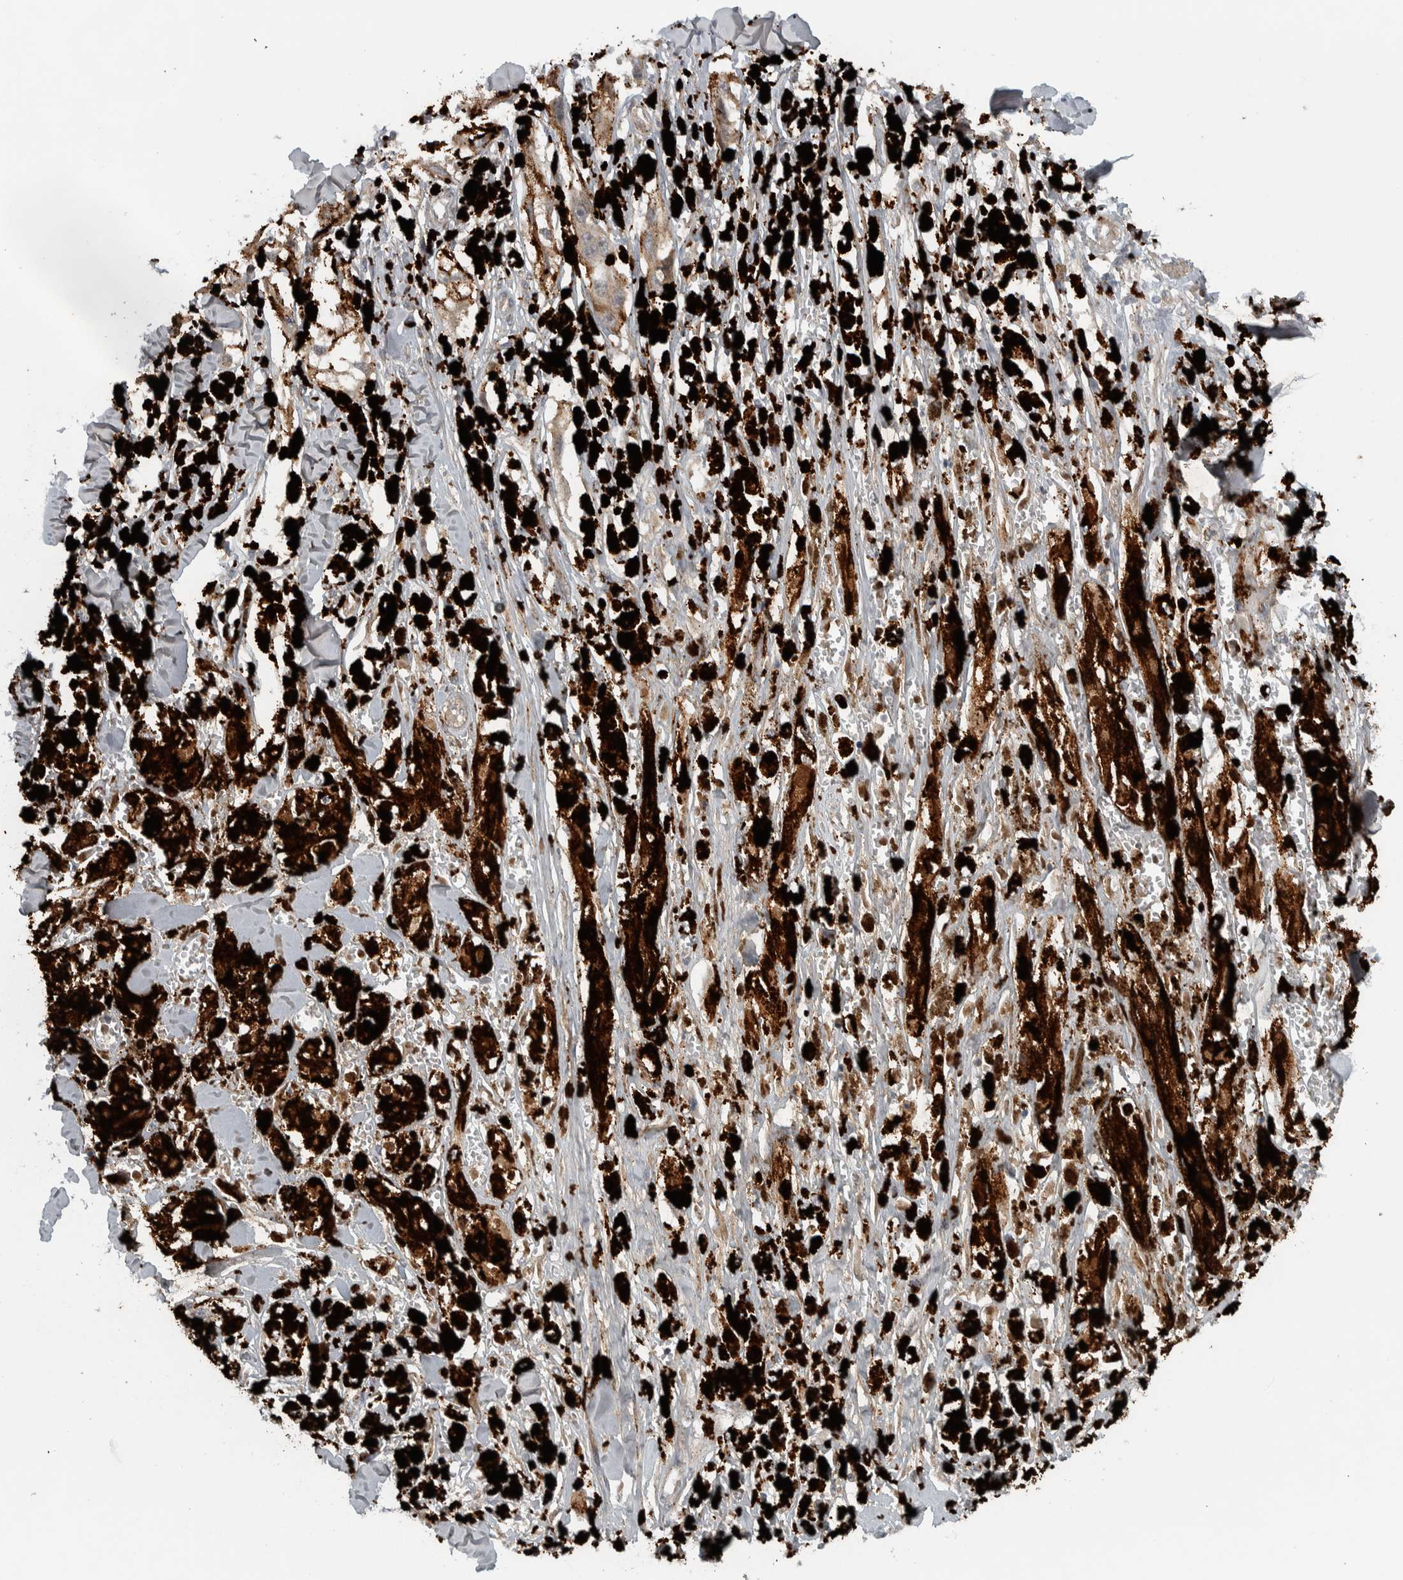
{"staining": {"intensity": "weak", "quantity": ">75%", "location": "cytoplasmic/membranous"}, "tissue": "melanoma", "cell_type": "Tumor cells", "image_type": "cancer", "snomed": [{"axis": "morphology", "description": "Malignant melanoma, NOS"}, {"axis": "topography", "description": "Skin"}], "caption": "High-power microscopy captured an IHC photomicrograph of malignant melanoma, revealing weak cytoplasmic/membranous positivity in about >75% of tumor cells.", "gene": "LBHD1", "patient": {"sex": "male", "age": 88}}